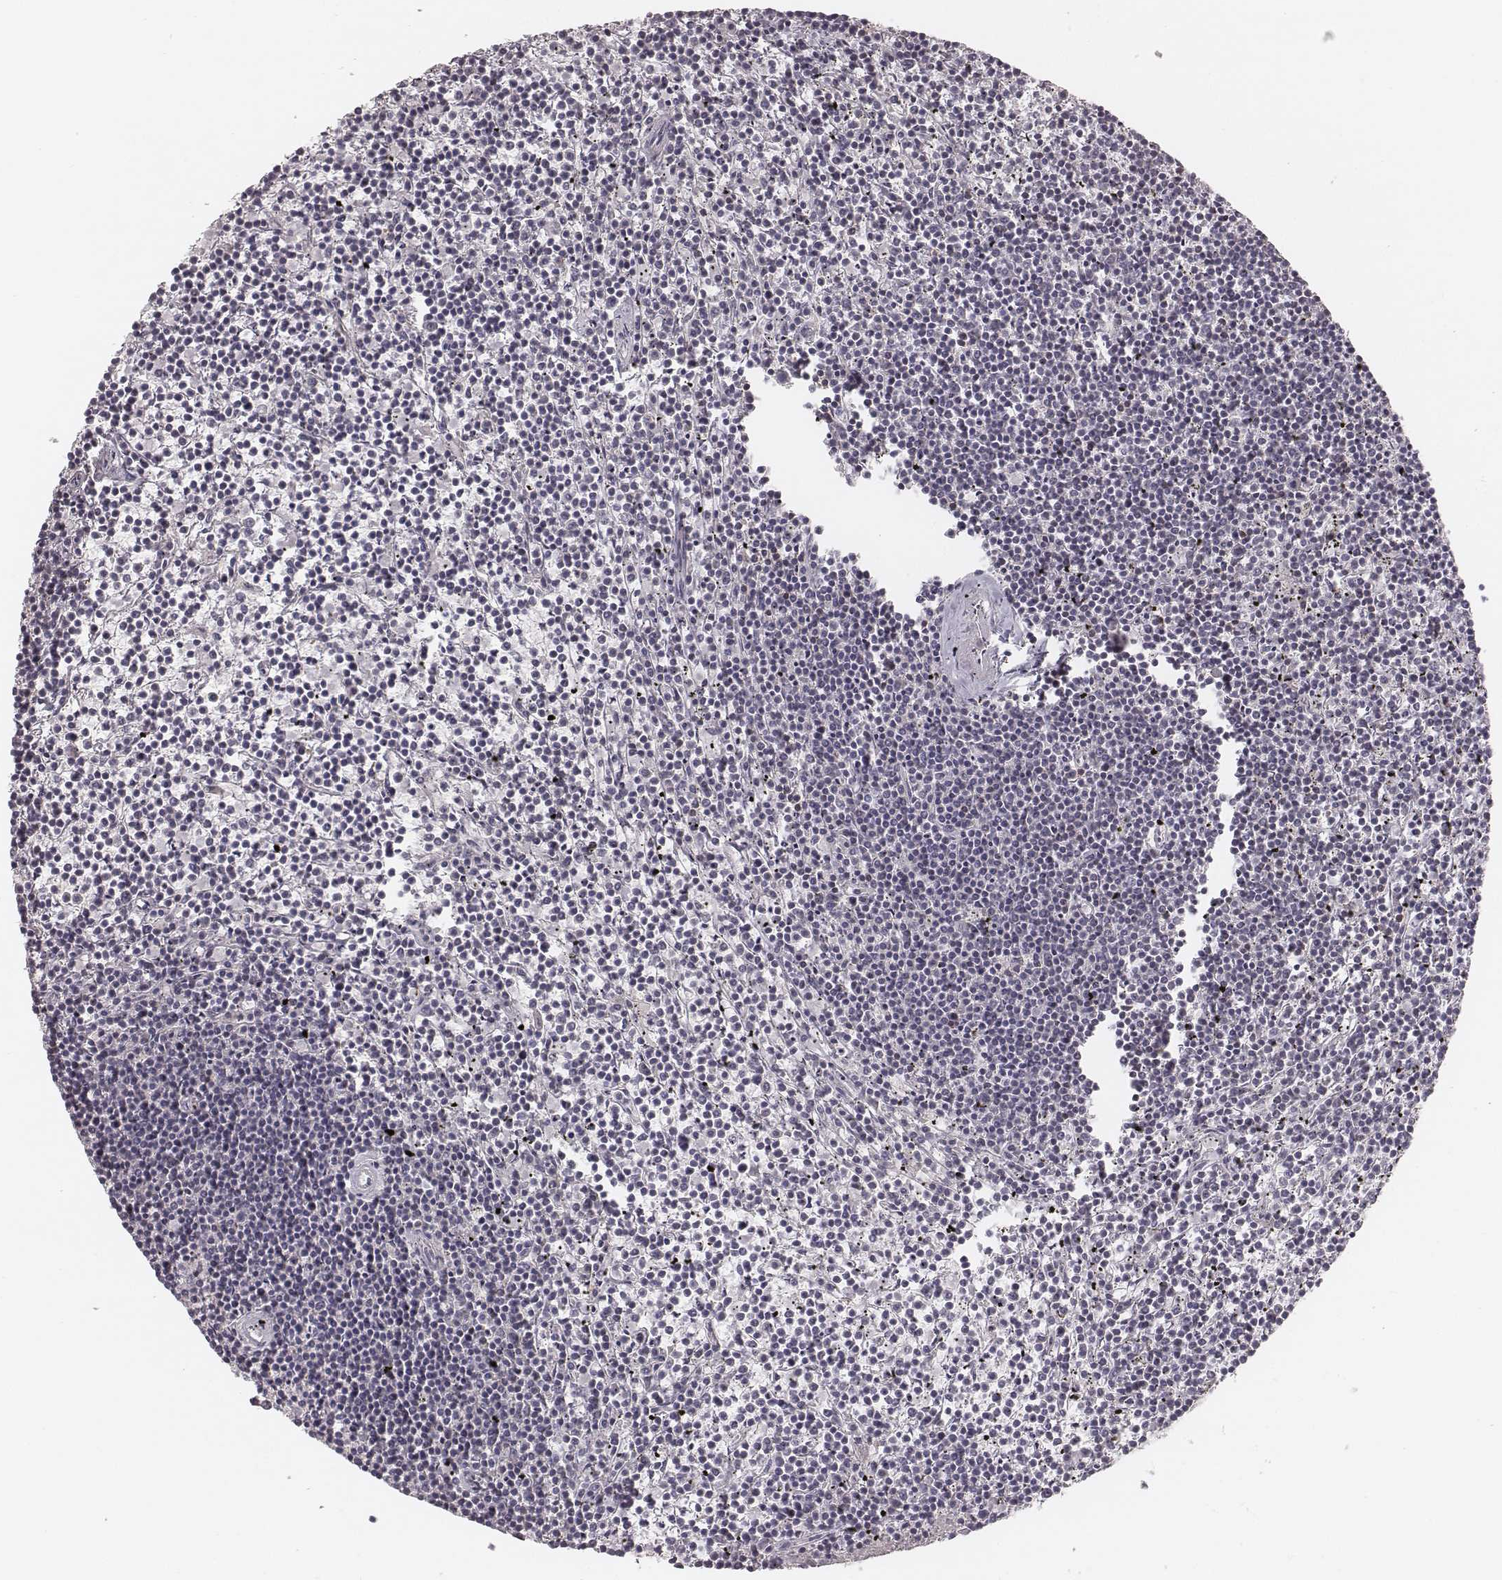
{"staining": {"intensity": "negative", "quantity": "none", "location": "none"}, "tissue": "lymphoma", "cell_type": "Tumor cells", "image_type": "cancer", "snomed": [{"axis": "morphology", "description": "Malignant lymphoma, non-Hodgkin's type, Low grade"}, {"axis": "topography", "description": "Spleen"}], "caption": "An image of human low-grade malignant lymphoma, non-Hodgkin's type is negative for staining in tumor cells. Nuclei are stained in blue.", "gene": "TDRD5", "patient": {"sex": "female", "age": 19}}